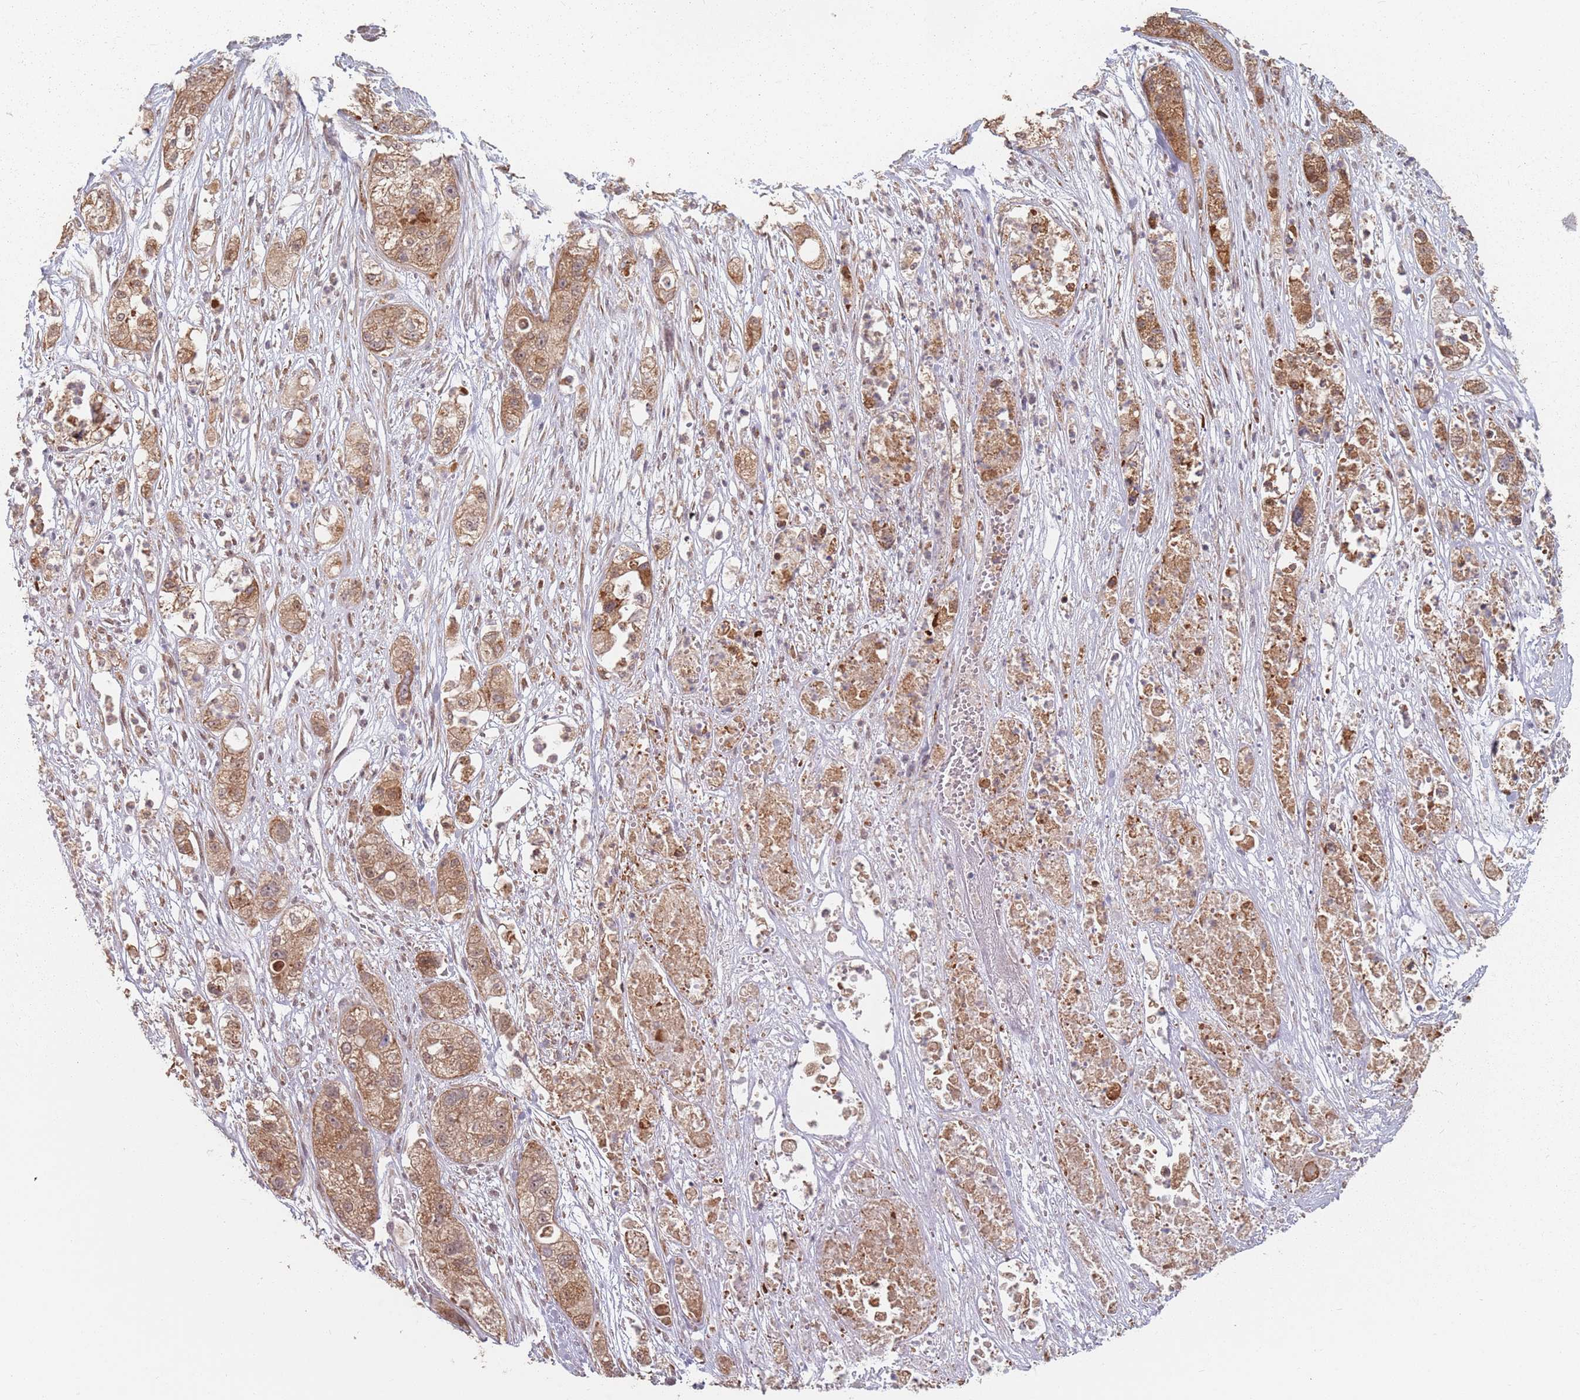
{"staining": {"intensity": "moderate", "quantity": ">75%", "location": "cytoplasmic/membranous"}, "tissue": "pancreatic cancer", "cell_type": "Tumor cells", "image_type": "cancer", "snomed": [{"axis": "morphology", "description": "Adenocarcinoma, NOS"}, {"axis": "topography", "description": "Pancreas"}], "caption": "Protein staining by immunohistochemistry displays moderate cytoplasmic/membranous staining in about >75% of tumor cells in pancreatic cancer (adenocarcinoma).", "gene": "VPS52", "patient": {"sex": "female", "age": 78}}